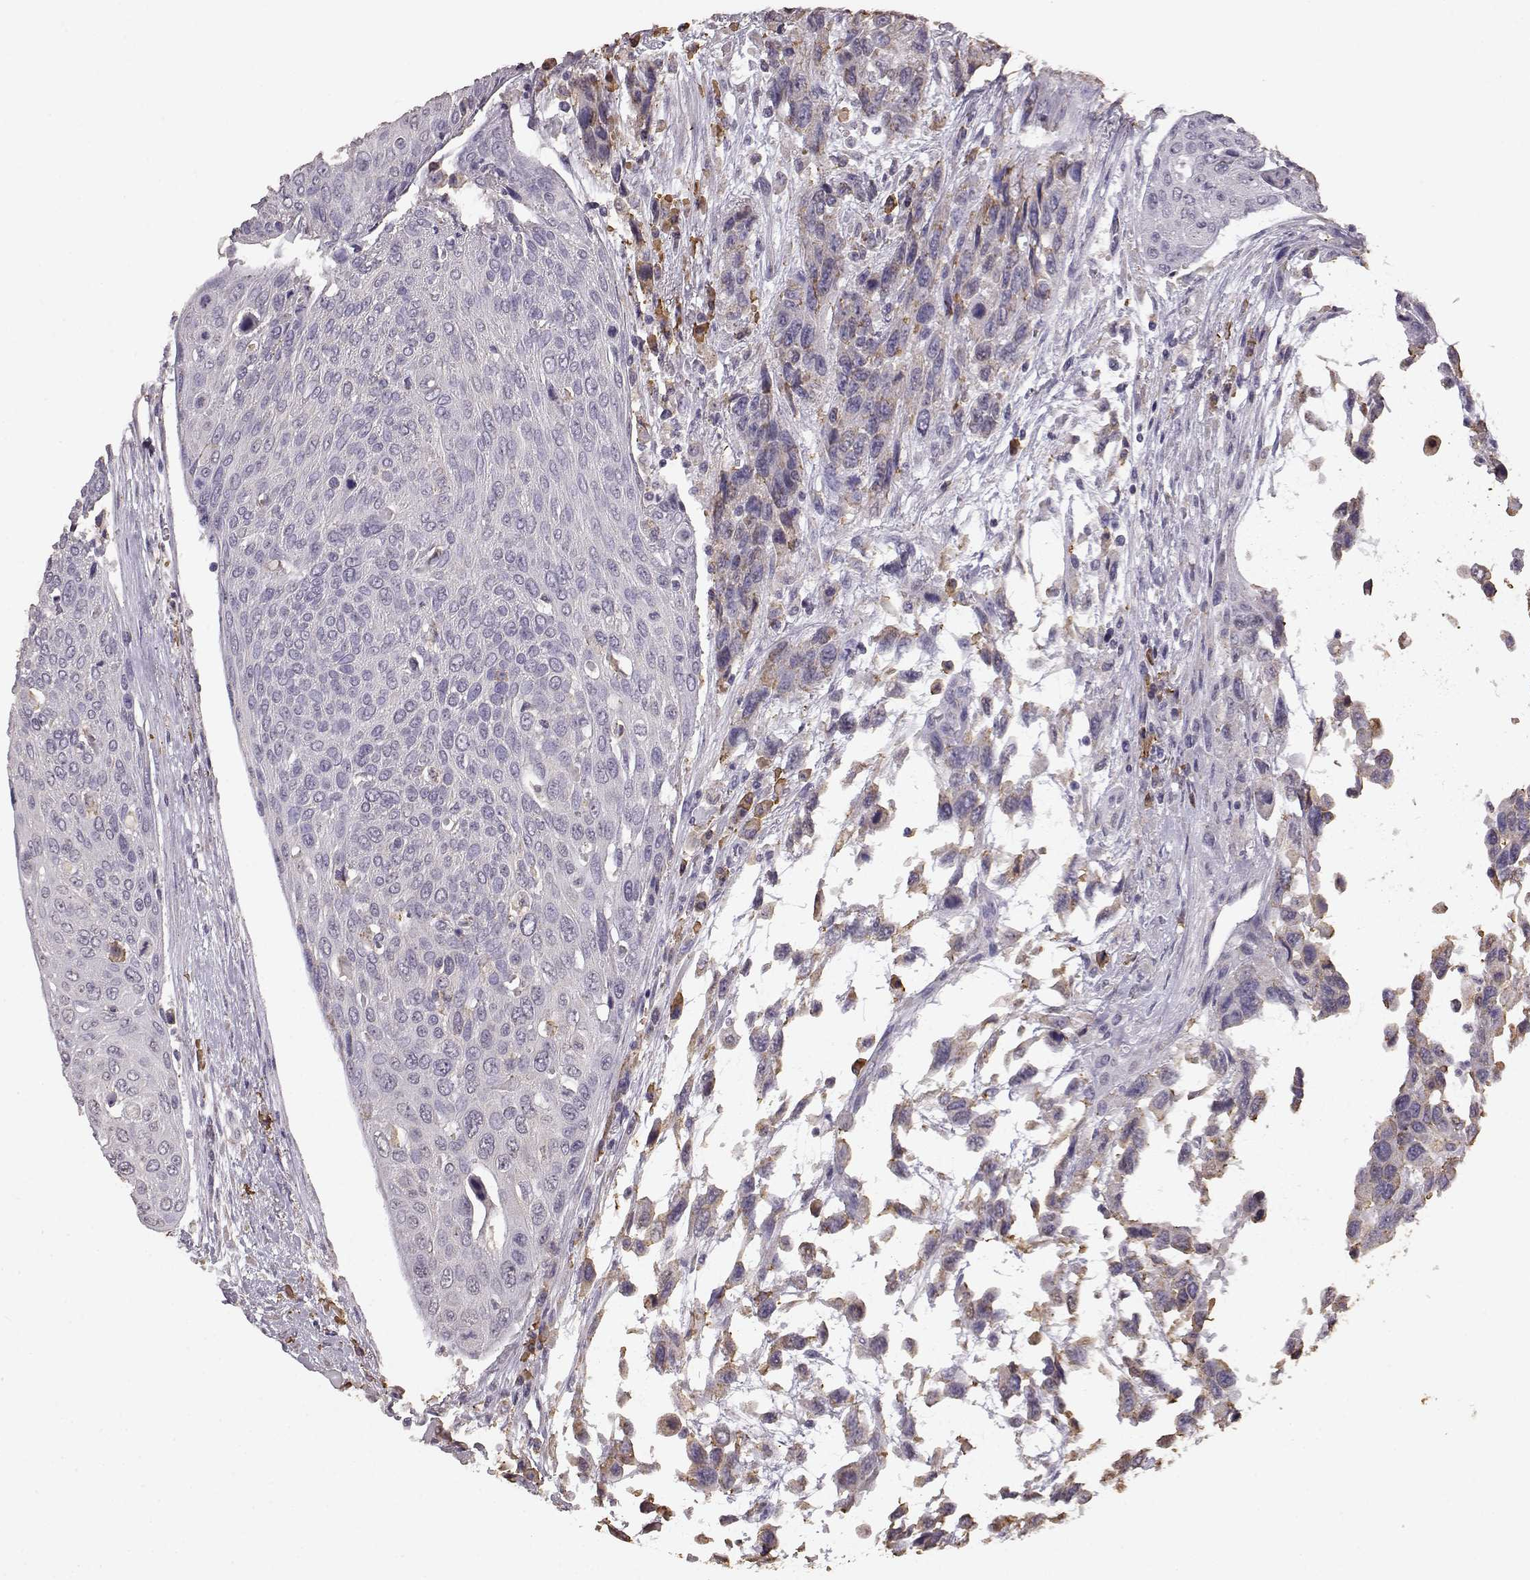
{"staining": {"intensity": "weak", "quantity": "25%-75%", "location": "cytoplasmic/membranous"}, "tissue": "urothelial cancer", "cell_type": "Tumor cells", "image_type": "cancer", "snomed": [{"axis": "morphology", "description": "Urothelial carcinoma, High grade"}, {"axis": "topography", "description": "Urinary bladder"}], "caption": "This is a micrograph of IHC staining of urothelial cancer, which shows weak staining in the cytoplasmic/membranous of tumor cells.", "gene": "GABRG3", "patient": {"sex": "female", "age": 70}}